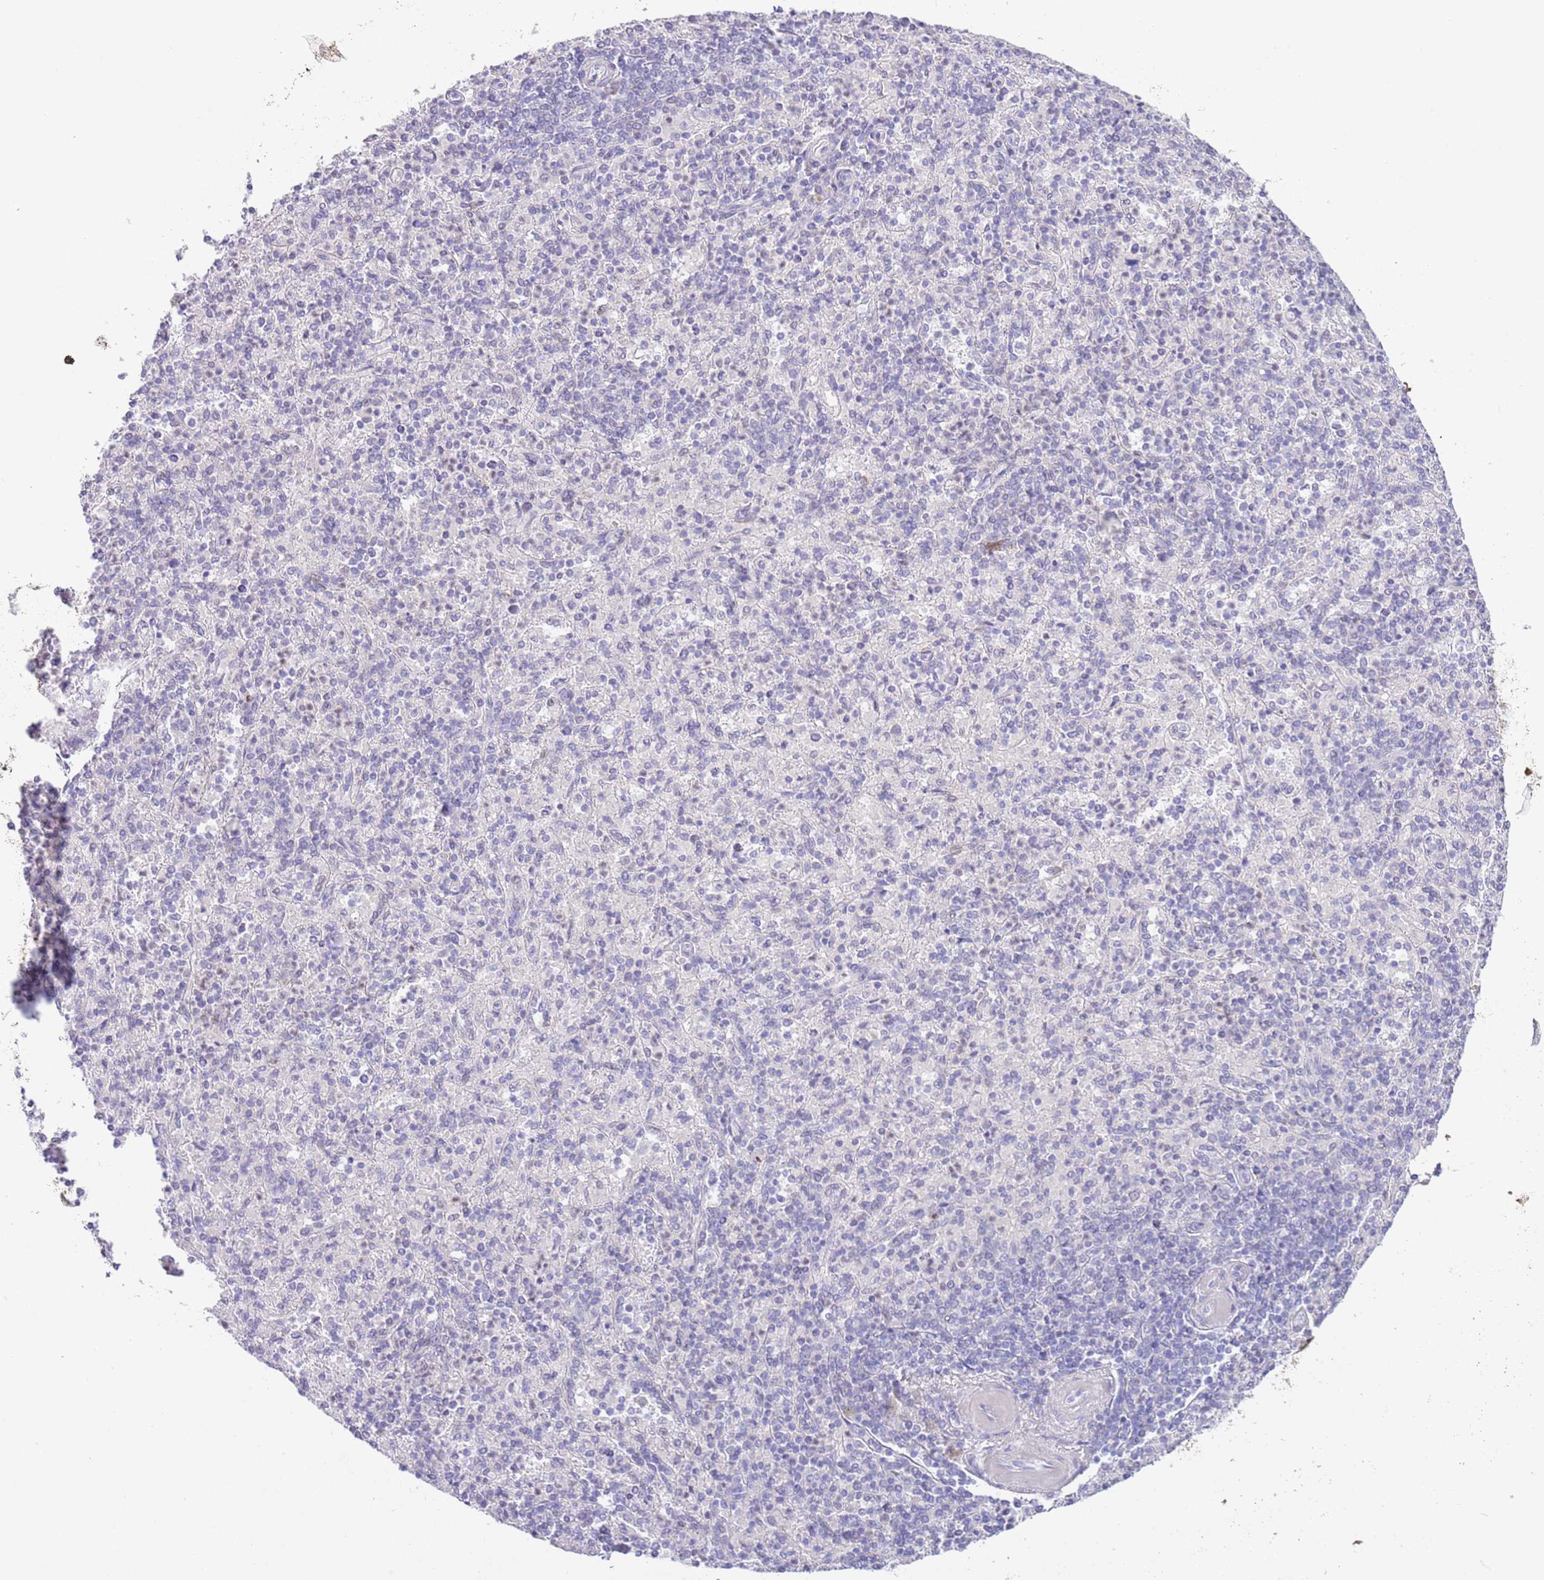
{"staining": {"intensity": "negative", "quantity": "none", "location": "none"}, "tissue": "spleen", "cell_type": "Cells in red pulp", "image_type": "normal", "snomed": [{"axis": "morphology", "description": "Normal tissue, NOS"}, {"axis": "topography", "description": "Spleen"}], "caption": "This is an immunohistochemistry (IHC) histopathology image of benign human spleen. There is no expression in cells in red pulp.", "gene": "EBPL", "patient": {"sex": "male", "age": 82}}